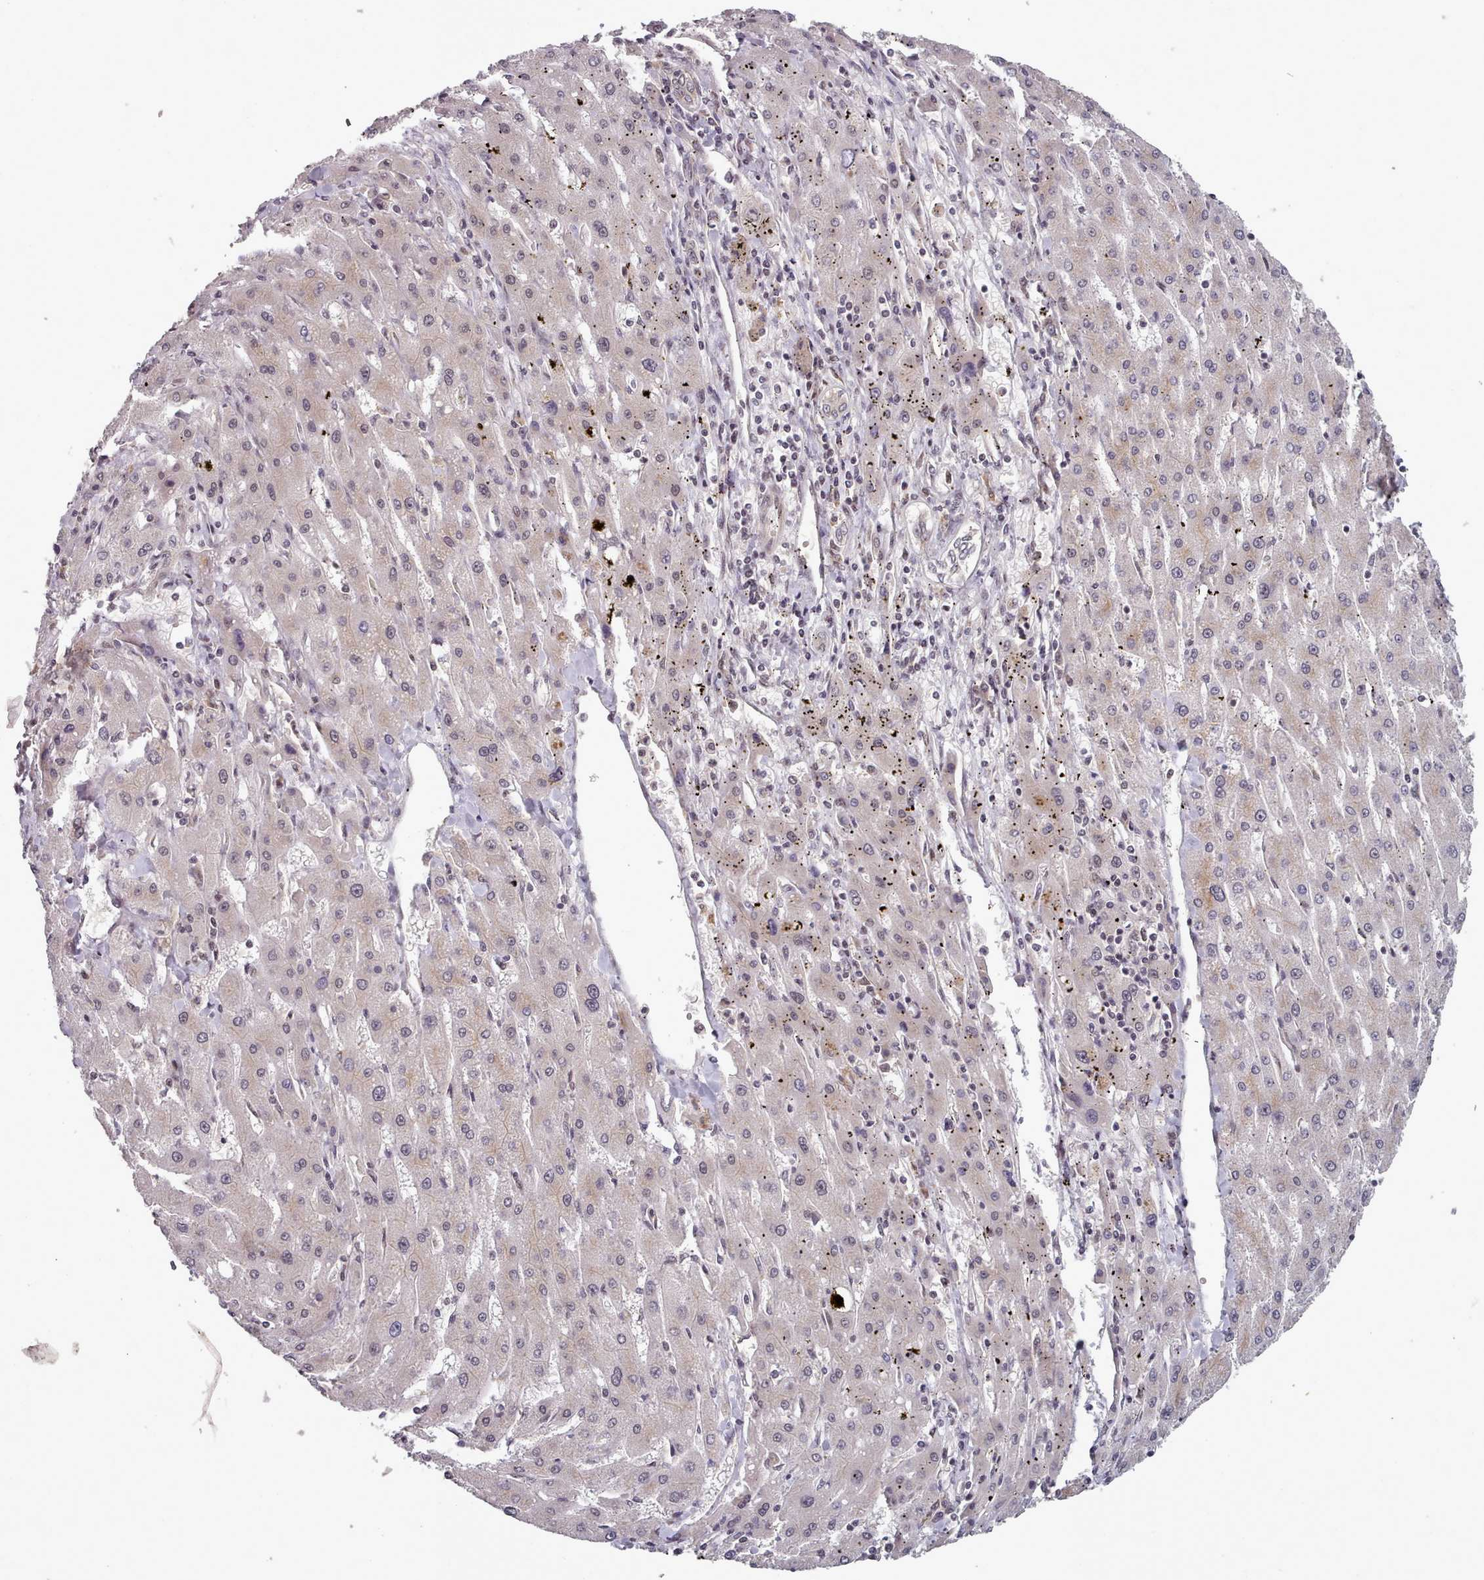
{"staining": {"intensity": "negative", "quantity": "none", "location": "none"}, "tissue": "liver cancer", "cell_type": "Tumor cells", "image_type": "cancer", "snomed": [{"axis": "morphology", "description": "Carcinoma, Hepatocellular, NOS"}, {"axis": "topography", "description": "Liver"}], "caption": "Photomicrograph shows no significant protein staining in tumor cells of liver cancer. Nuclei are stained in blue.", "gene": "DHX8", "patient": {"sex": "male", "age": 72}}